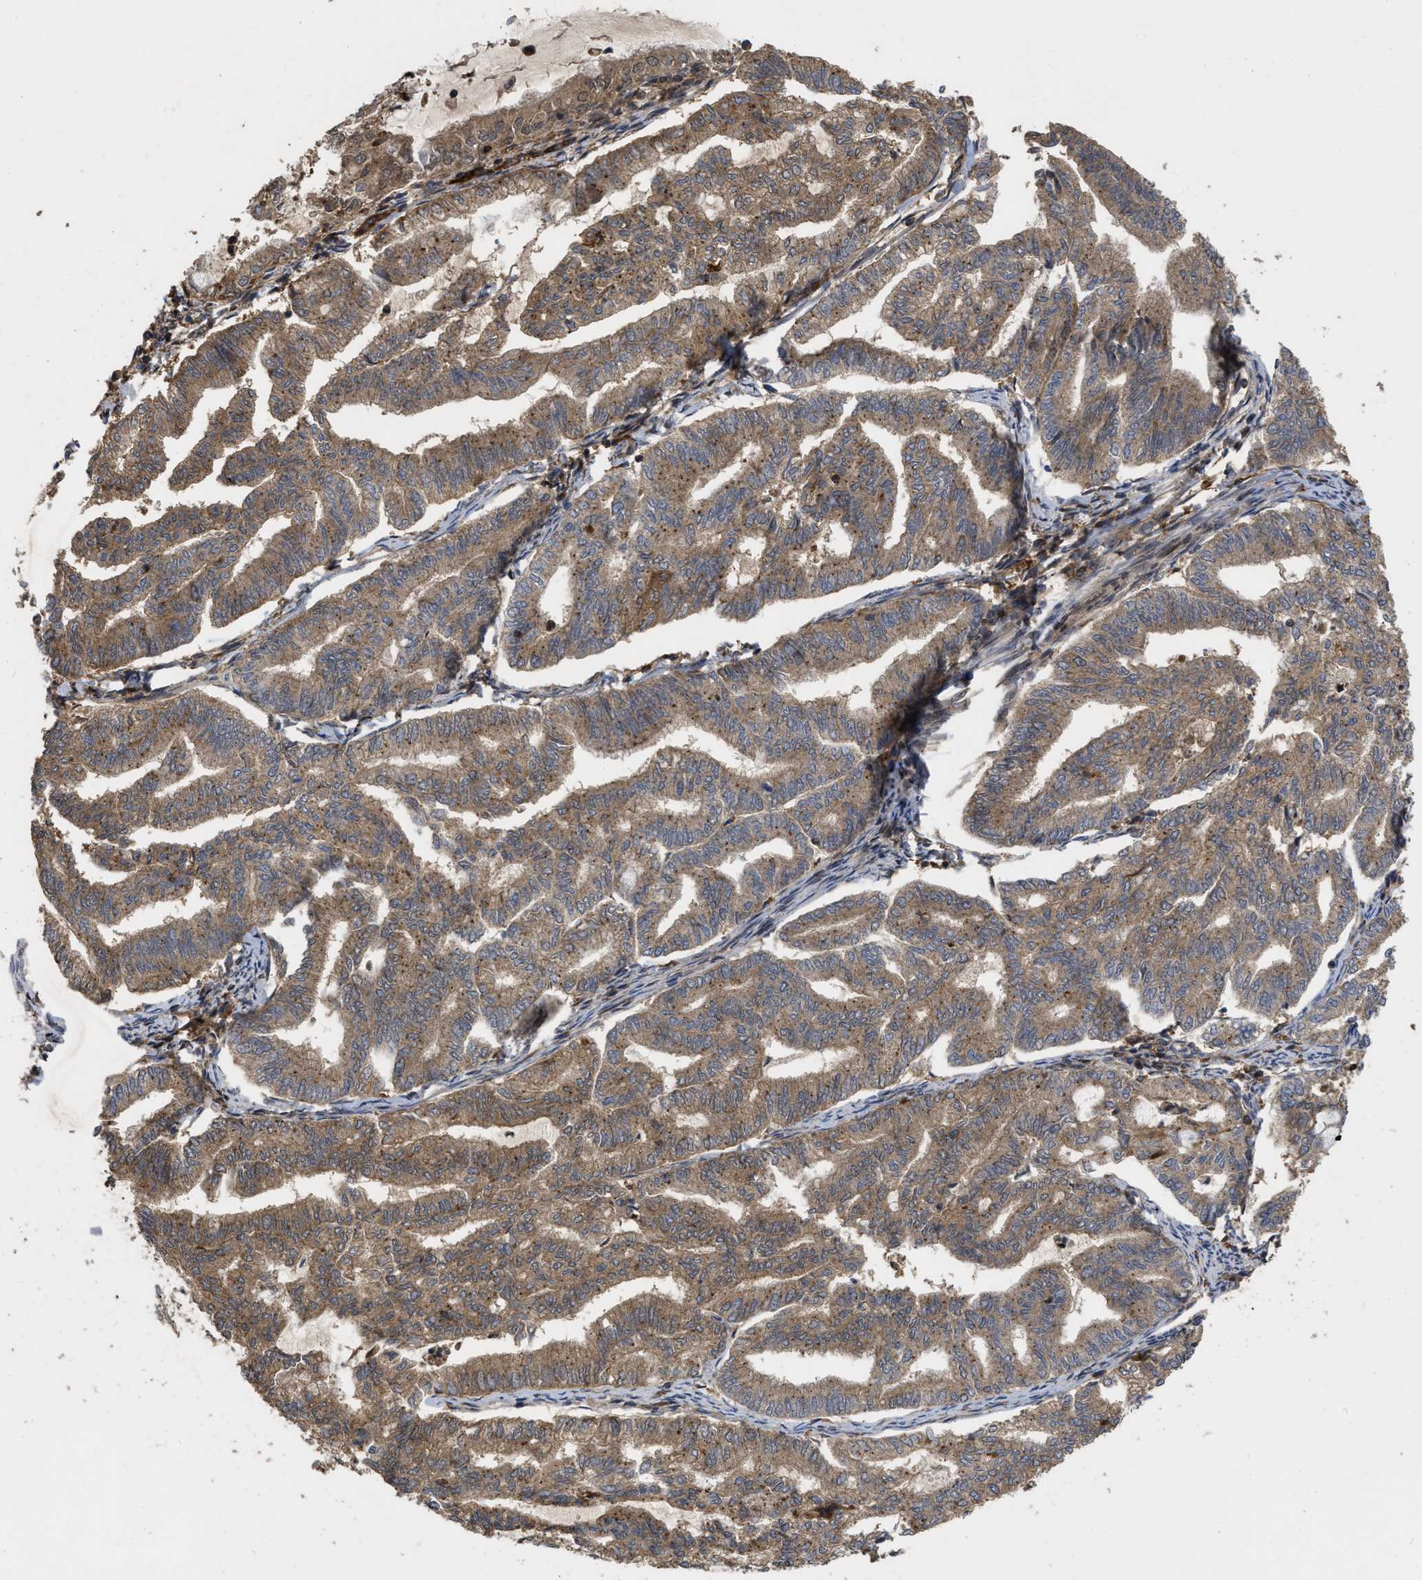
{"staining": {"intensity": "moderate", "quantity": ">75%", "location": "cytoplasmic/membranous"}, "tissue": "endometrial cancer", "cell_type": "Tumor cells", "image_type": "cancer", "snomed": [{"axis": "morphology", "description": "Adenocarcinoma, NOS"}, {"axis": "topography", "description": "Endometrium"}], "caption": "An immunohistochemistry micrograph of neoplastic tissue is shown. Protein staining in brown highlights moderate cytoplasmic/membranous positivity in adenocarcinoma (endometrial) within tumor cells.", "gene": "CBR3", "patient": {"sex": "female", "age": 79}}